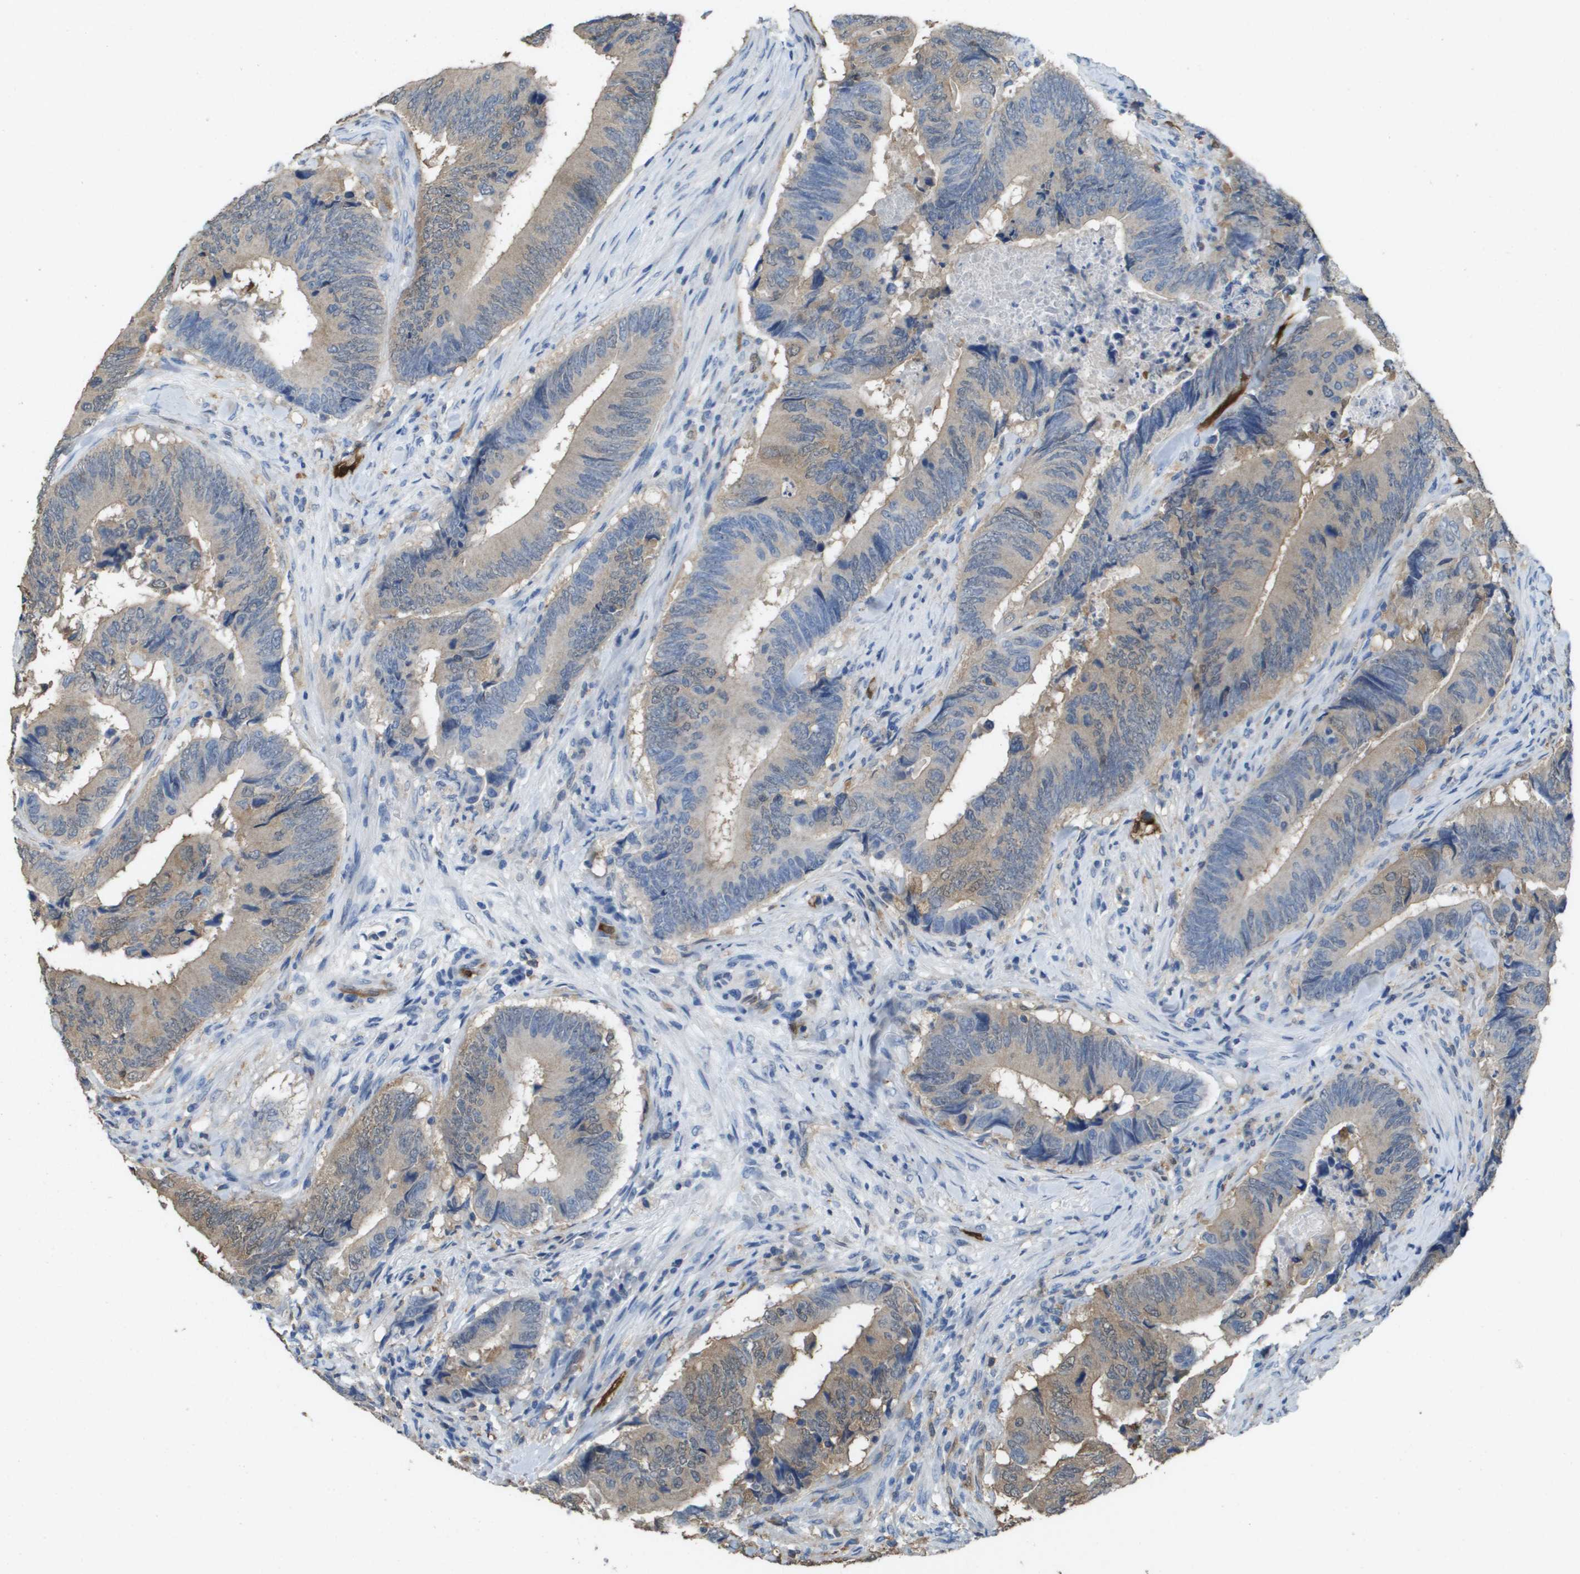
{"staining": {"intensity": "weak", "quantity": "25%-75%", "location": "cytoplasmic/membranous"}, "tissue": "colorectal cancer", "cell_type": "Tumor cells", "image_type": "cancer", "snomed": [{"axis": "morphology", "description": "Normal tissue, NOS"}, {"axis": "morphology", "description": "Adenocarcinoma, NOS"}, {"axis": "topography", "description": "Colon"}], "caption": "Human adenocarcinoma (colorectal) stained for a protein (brown) reveals weak cytoplasmic/membranous positive positivity in approximately 25%-75% of tumor cells.", "gene": "FABP5", "patient": {"sex": "male", "age": 56}}